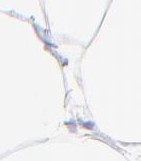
{"staining": {"intensity": "negative", "quantity": "none", "location": "none"}, "tissue": "adipose tissue", "cell_type": "Adipocytes", "image_type": "normal", "snomed": [{"axis": "morphology", "description": "Normal tissue, NOS"}, {"axis": "morphology", "description": "Duct carcinoma"}, {"axis": "topography", "description": "Breast"}, {"axis": "topography", "description": "Adipose tissue"}], "caption": "High power microscopy photomicrograph of an immunohistochemistry (IHC) photomicrograph of unremarkable adipose tissue, revealing no significant expression in adipocytes.", "gene": "C1QTNF6", "patient": {"sex": "female", "age": 37}}